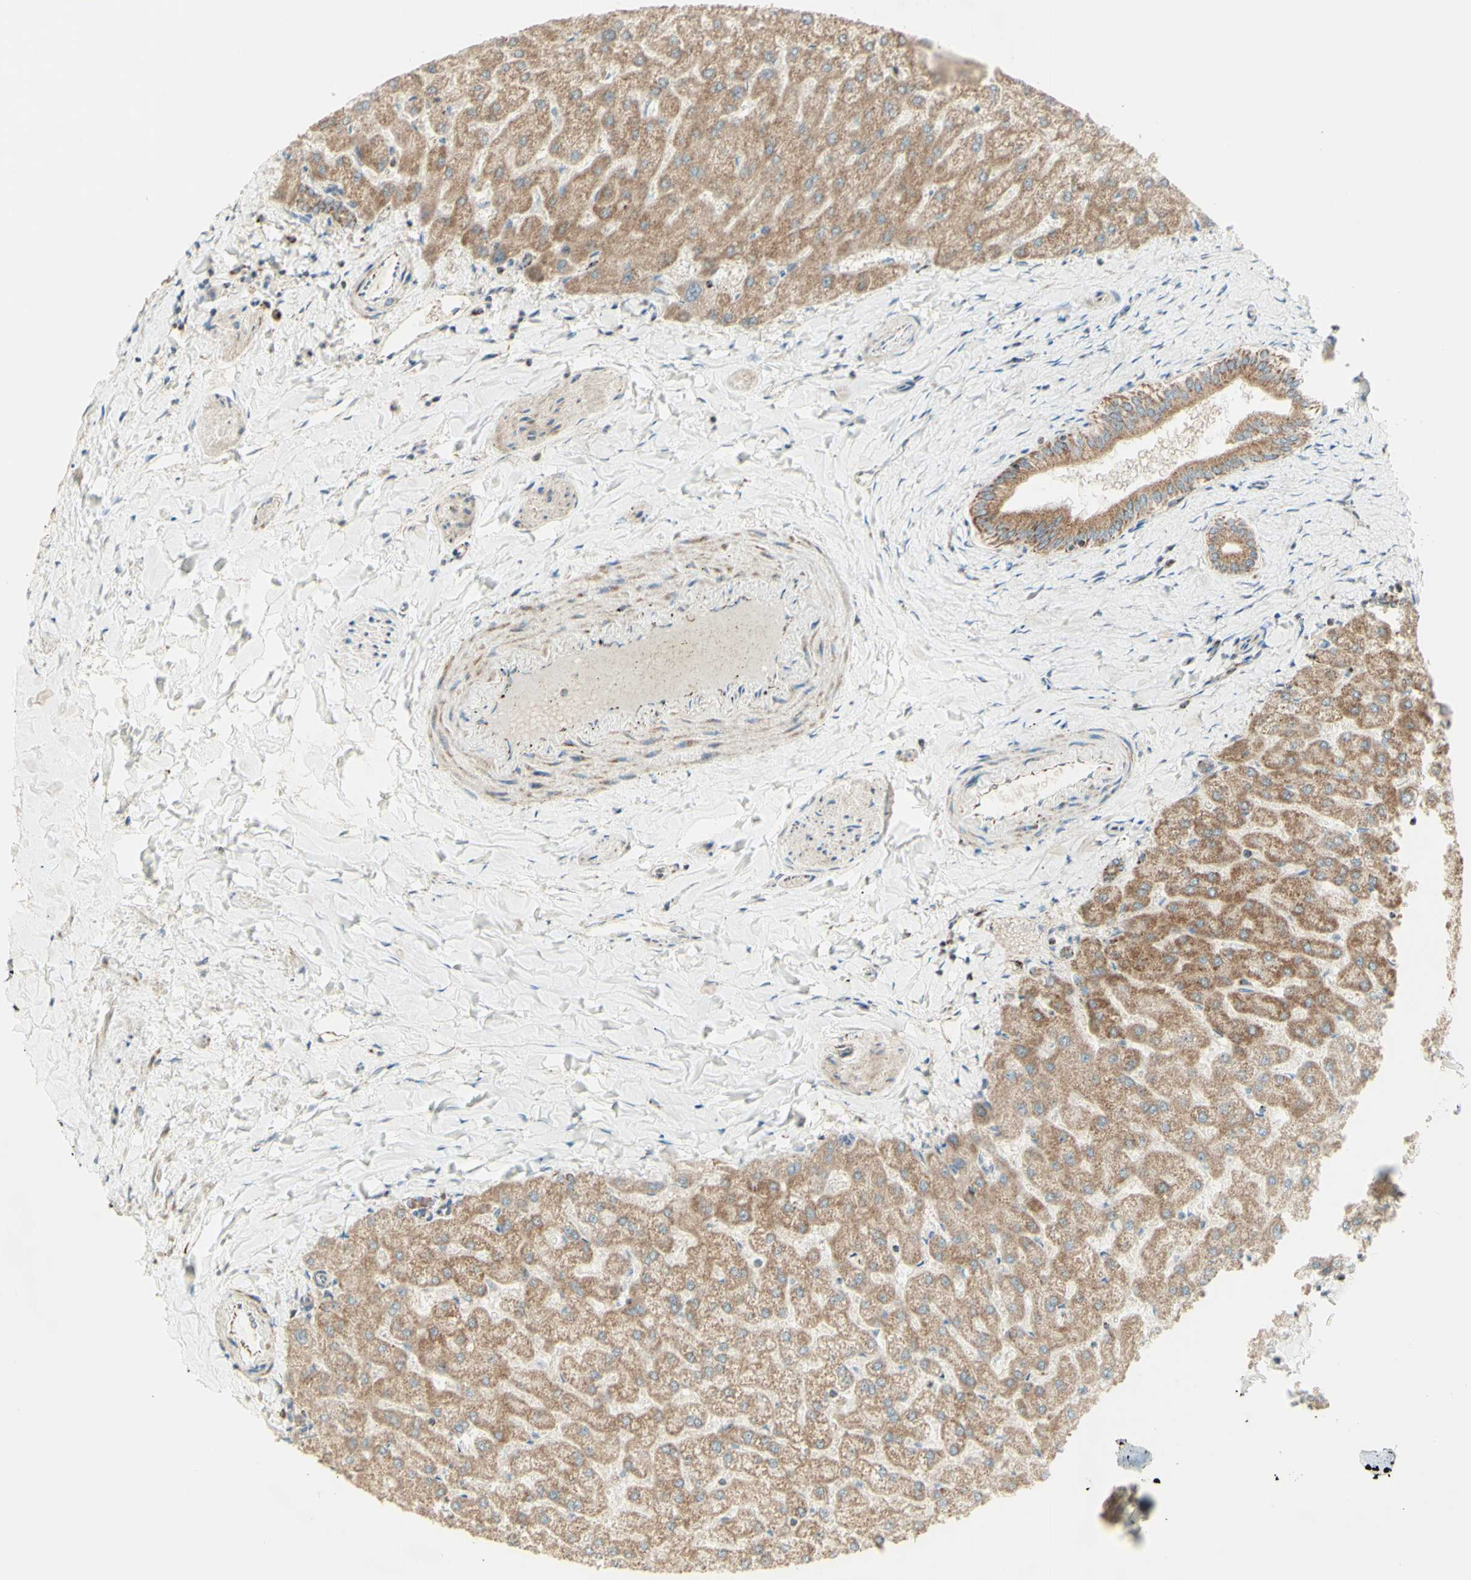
{"staining": {"intensity": "moderate", "quantity": ">75%", "location": "cytoplasmic/membranous"}, "tissue": "liver", "cell_type": "Cholangiocytes", "image_type": "normal", "snomed": [{"axis": "morphology", "description": "Normal tissue, NOS"}, {"axis": "topography", "description": "Liver"}], "caption": "Immunohistochemical staining of normal liver exhibits moderate cytoplasmic/membranous protein positivity in approximately >75% of cholangiocytes. The staining was performed using DAB to visualize the protein expression in brown, while the nuclei were stained in blue with hematoxylin (Magnification: 20x).", "gene": "LETM1", "patient": {"sex": "female", "age": 32}}